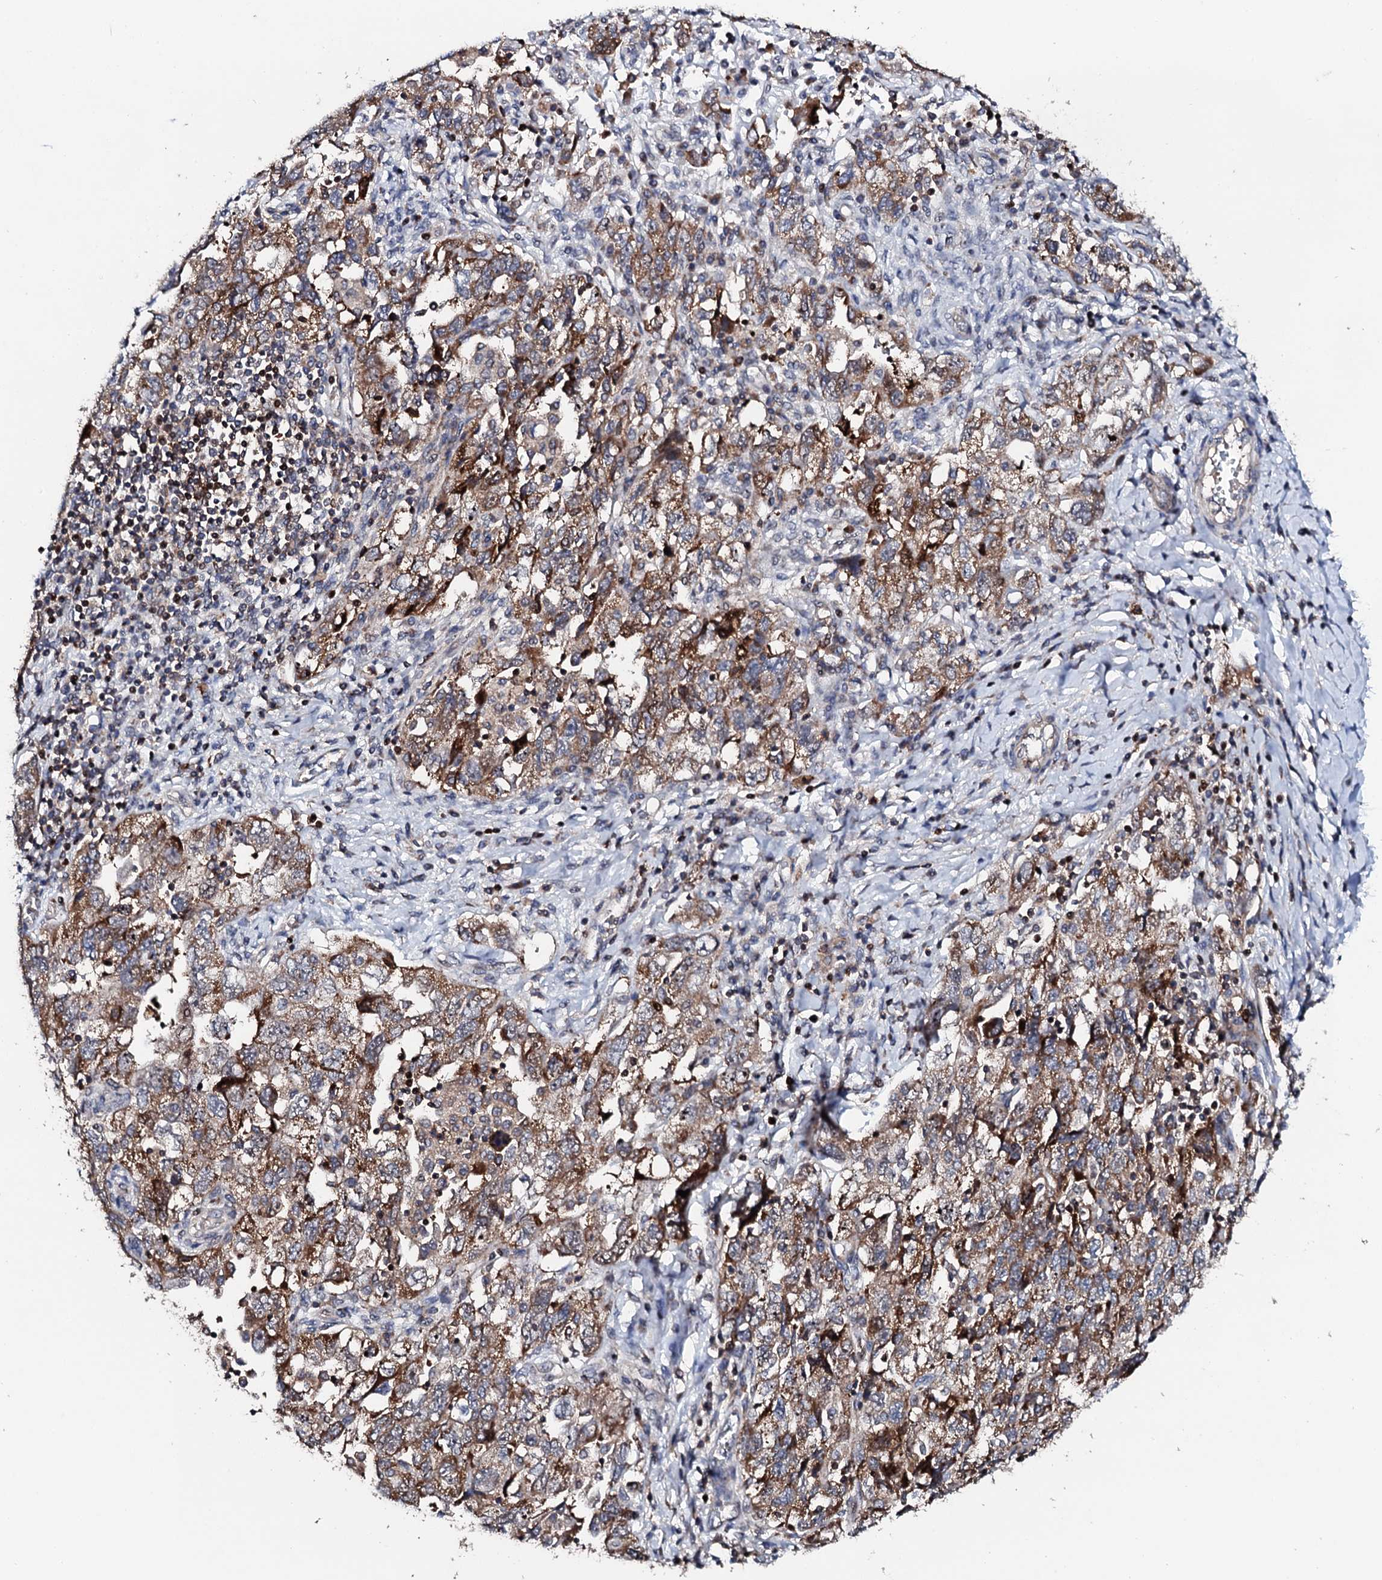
{"staining": {"intensity": "moderate", "quantity": ">75%", "location": "cytoplasmic/membranous"}, "tissue": "ovarian cancer", "cell_type": "Tumor cells", "image_type": "cancer", "snomed": [{"axis": "morphology", "description": "Carcinoma, NOS"}, {"axis": "morphology", "description": "Cystadenocarcinoma, serous, NOS"}, {"axis": "topography", "description": "Ovary"}], "caption": "Human carcinoma (ovarian) stained for a protein (brown) displays moderate cytoplasmic/membranous positive expression in approximately >75% of tumor cells.", "gene": "GTPBP4", "patient": {"sex": "female", "age": 69}}